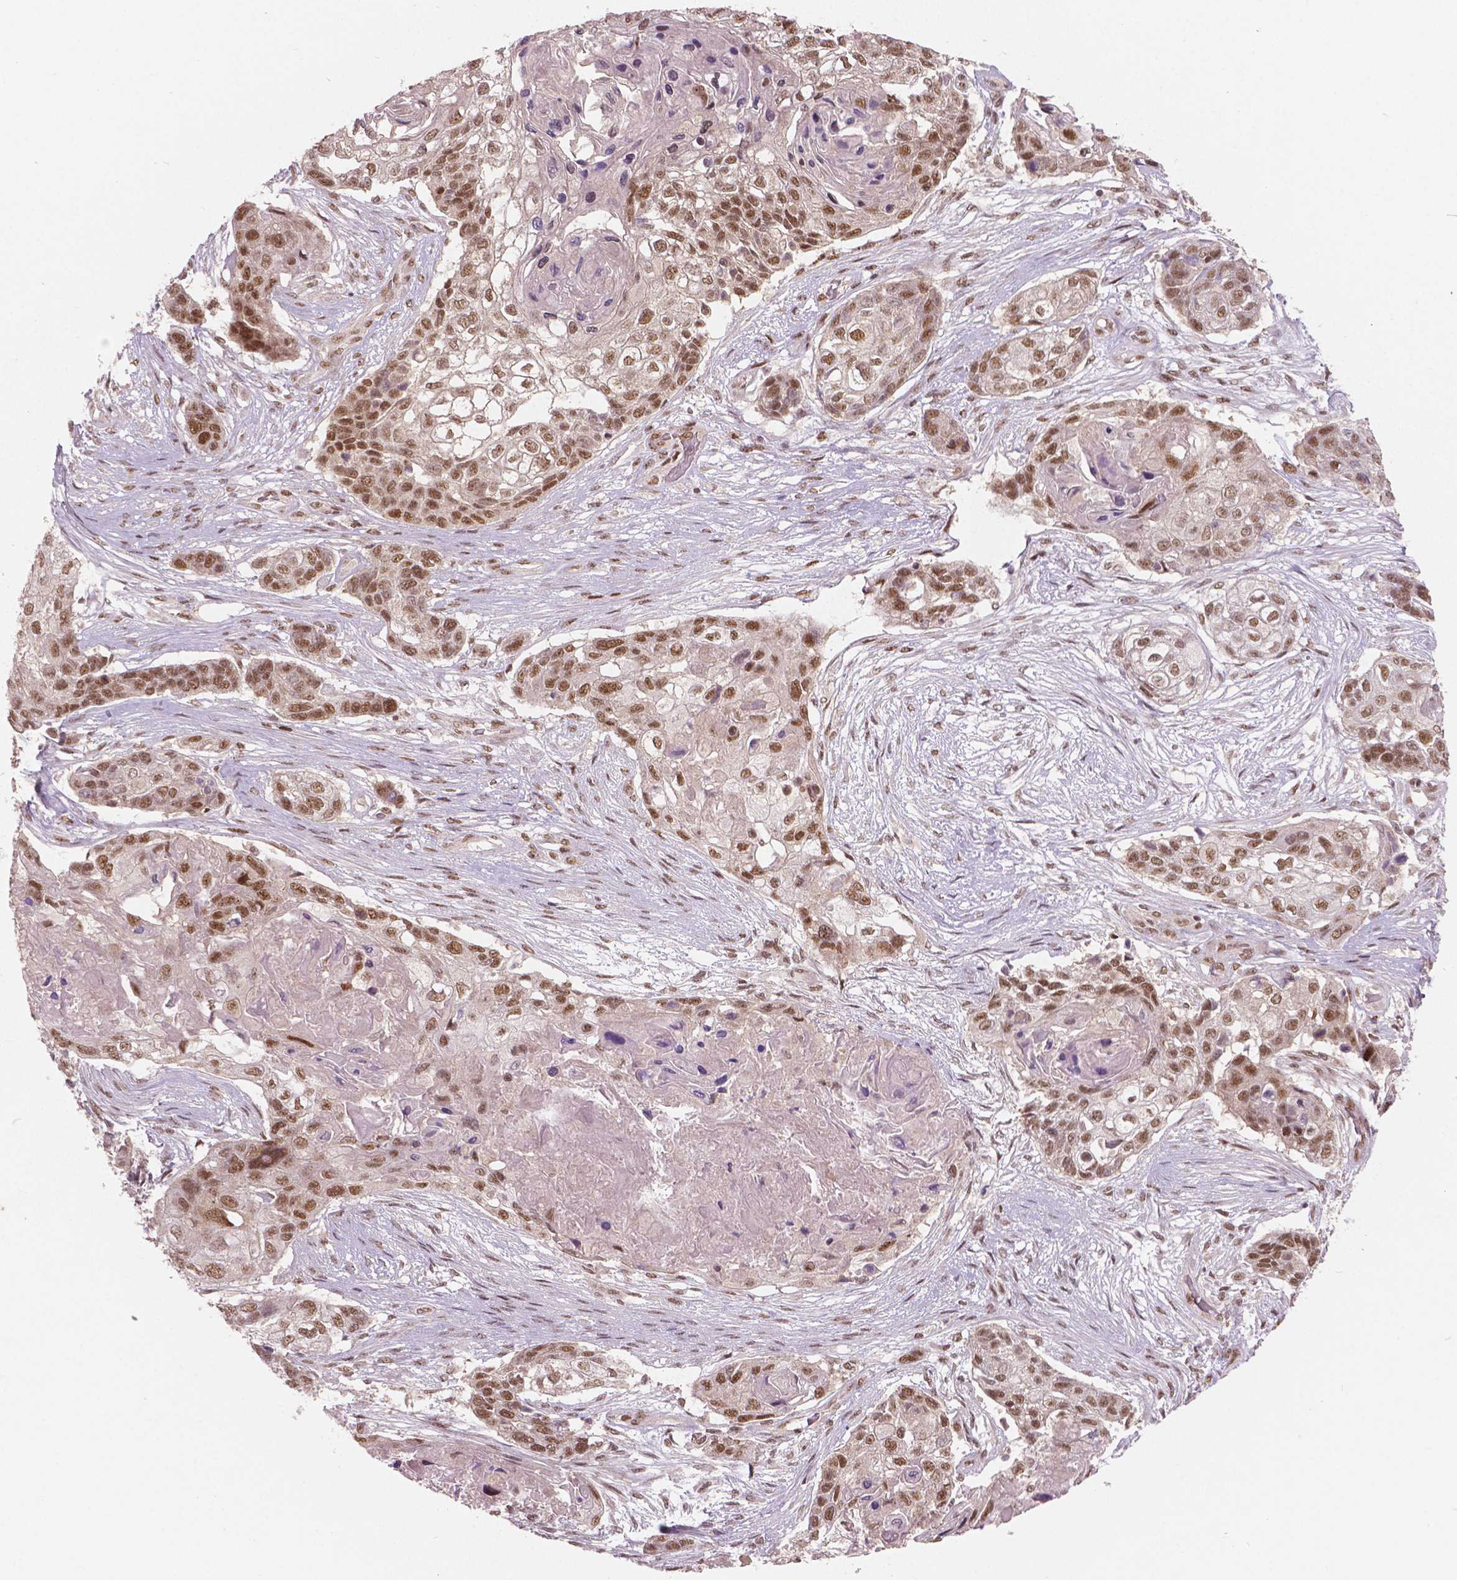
{"staining": {"intensity": "moderate", "quantity": ">75%", "location": "nuclear"}, "tissue": "lung cancer", "cell_type": "Tumor cells", "image_type": "cancer", "snomed": [{"axis": "morphology", "description": "Squamous cell carcinoma, NOS"}, {"axis": "topography", "description": "Lung"}], "caption": "This histopathology image demonstrates IHC staining of lung cancer (squamous cell carcinoma), with medium moderate nuclear expression in approximately >75% of tumor cells.", "gene": "NSD2", "patient": {"sex": "male", "age": 69}}